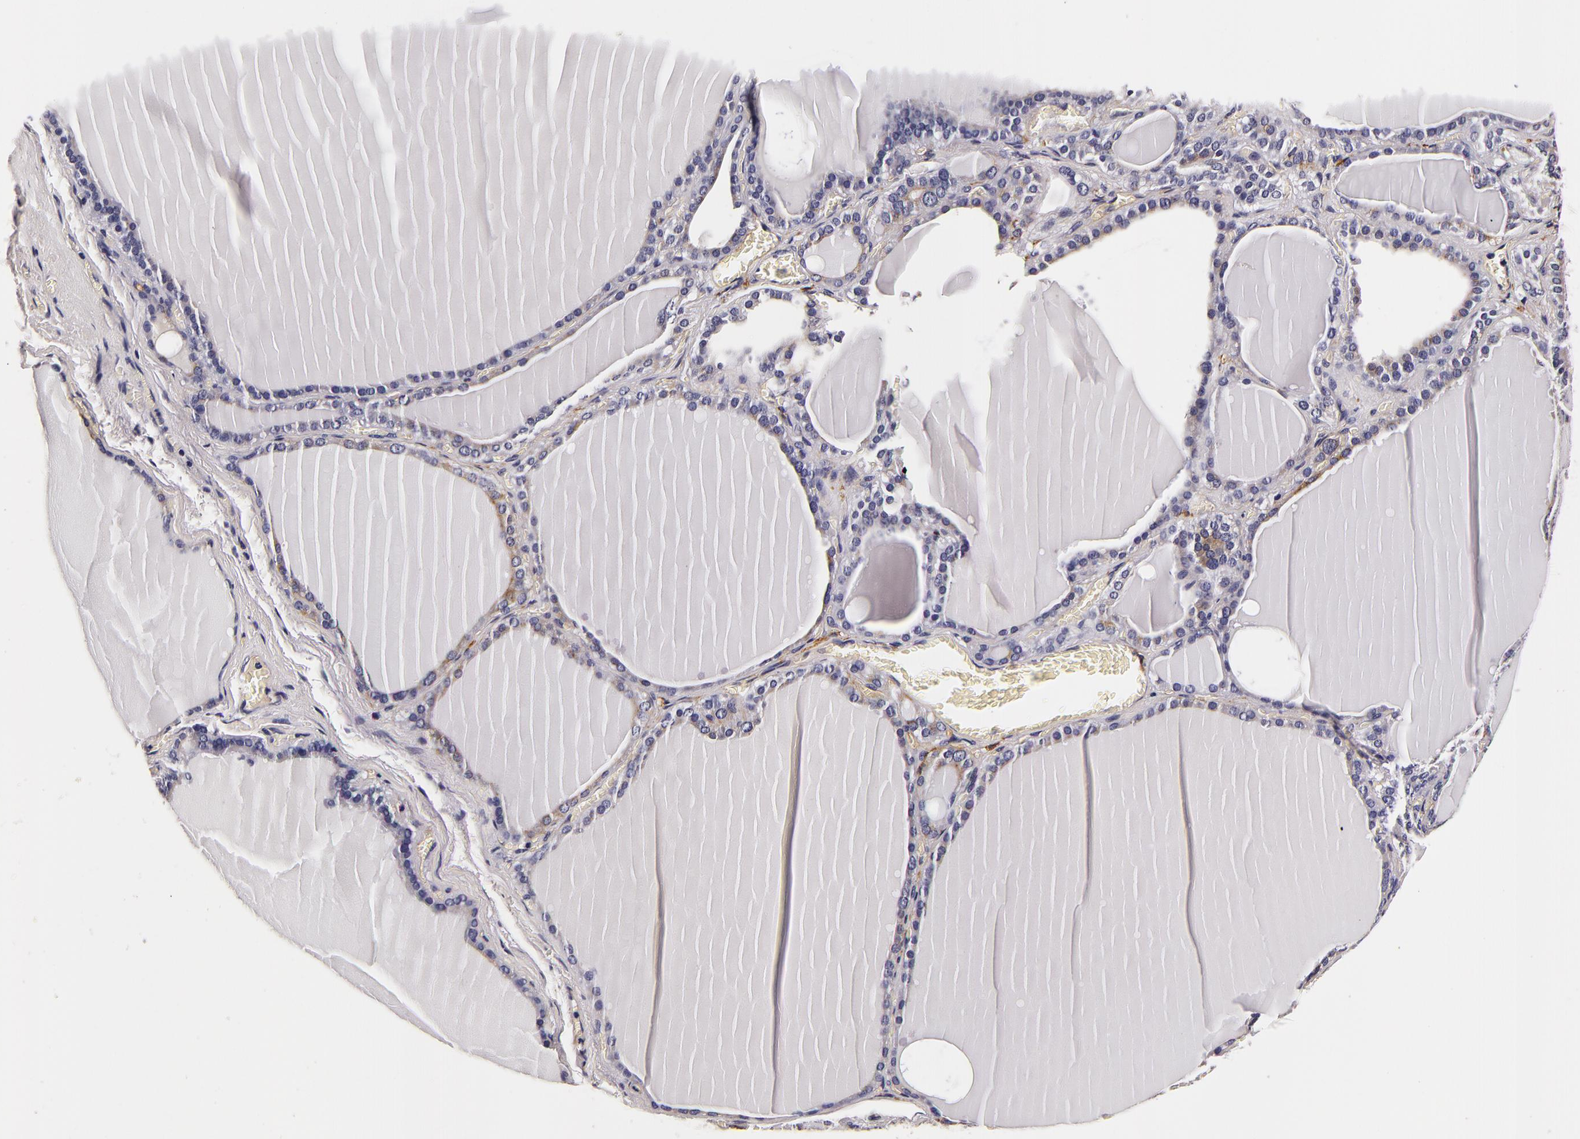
{"staining": {"intensity": "weak", "quantity": "<25%", "location": "cytoplasmic/membranous"}, "tissue": "thyroid gland", "cell_type": "Glandular cells", "image_type": "normal", "snomed": [{"axis": "morphology", "description": "Normal tissue, NOS"}, {"axis": "topography", "description": "Thyroid gland"}], "caption": "IHC histopathology image of benign thyroid gland: thyroid gland stained with DAB (3,3'-diaminobenzidine) demonstrates no significant protein positivity in glandular cells. The staining was performed using DAB to visualize the protein expression in brown, while the nuclei were stained in blue with hematoxylin (Magnification: 20x).", "gene": "LGALS3BP", "patient": {"sex": "female", "age": 55}}